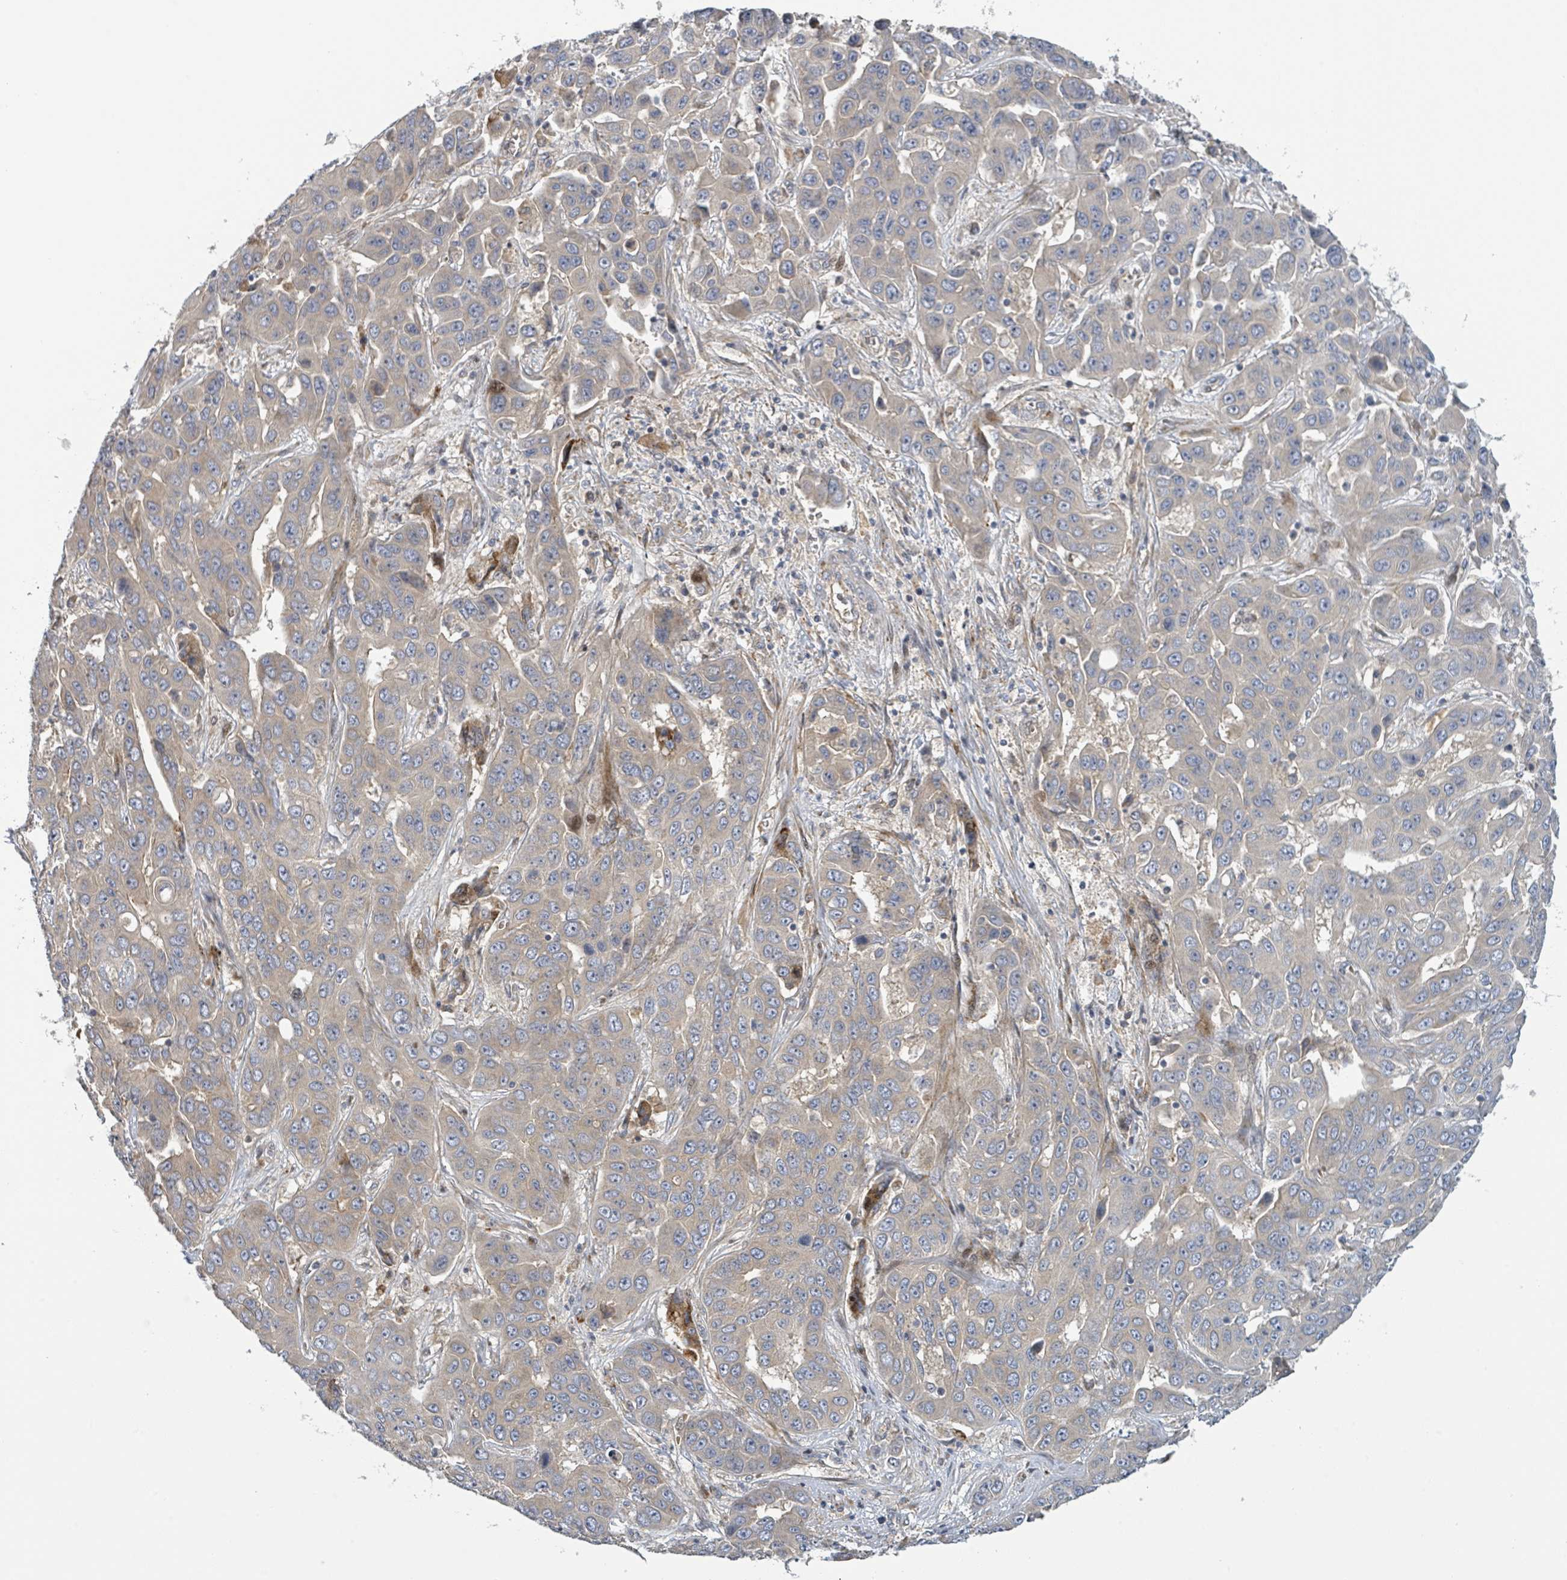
{"staining": {"intensity": "weak", "quantity": ">75%", "location": "cytoplasmic/membranous"}, "tissue": "liver cancer", "cell_type": "Tumor cells", "image_type": "cancer", "snomed": [{"axis": "morphology", "description": "Cholangiocarcinoma"}, {"axis": "topography", "description": "Liver"}], "caption": "IHC histopathology image of human liver cholangiocarcinoma stained for a protein (brown), which demonstrates low levels of weak cytoplasmic/membranous positivity in approximately >75% of tumor cells.", "gene": "CFAP210", "patient": {"sex": "female", "age": 52}}